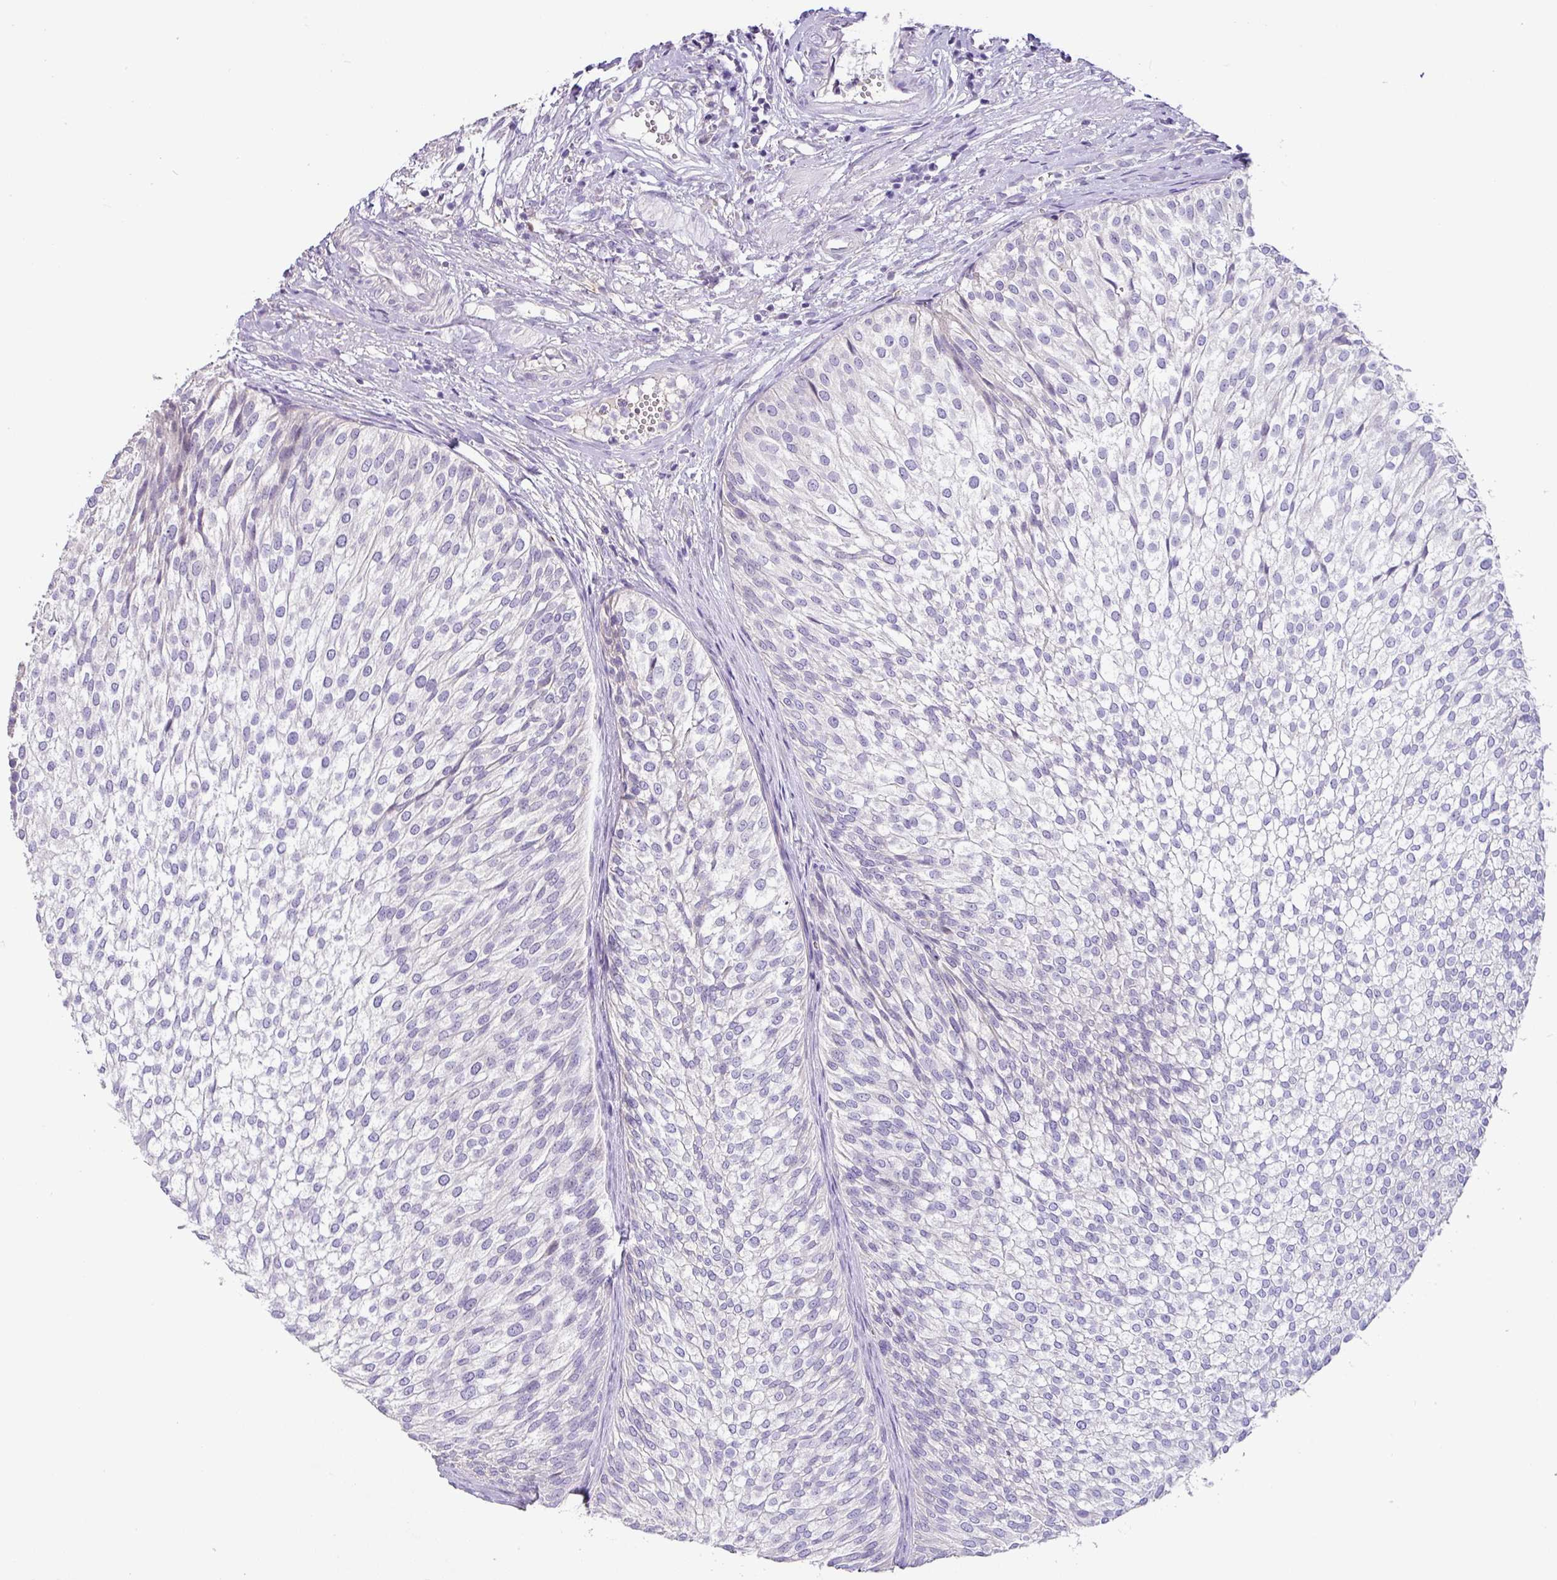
{"staining": {"intensity": "negative", "quantity": "none", "location": "none"}, "tissue": "urothelial cancer", "cell_type": "Tumor cells", "image_type": "cancer", "snomed": [{"axis": "morphology", "description": "Urothelial carcinoma, Low grade"}, {"axis": "topography", "description": "Urinary bladder"}], "caption": "Tumor cells show no significant protein positivity in urothelial cancer.", "gene": "ZG16", "patient": {"sex": "male", "age": 91}}